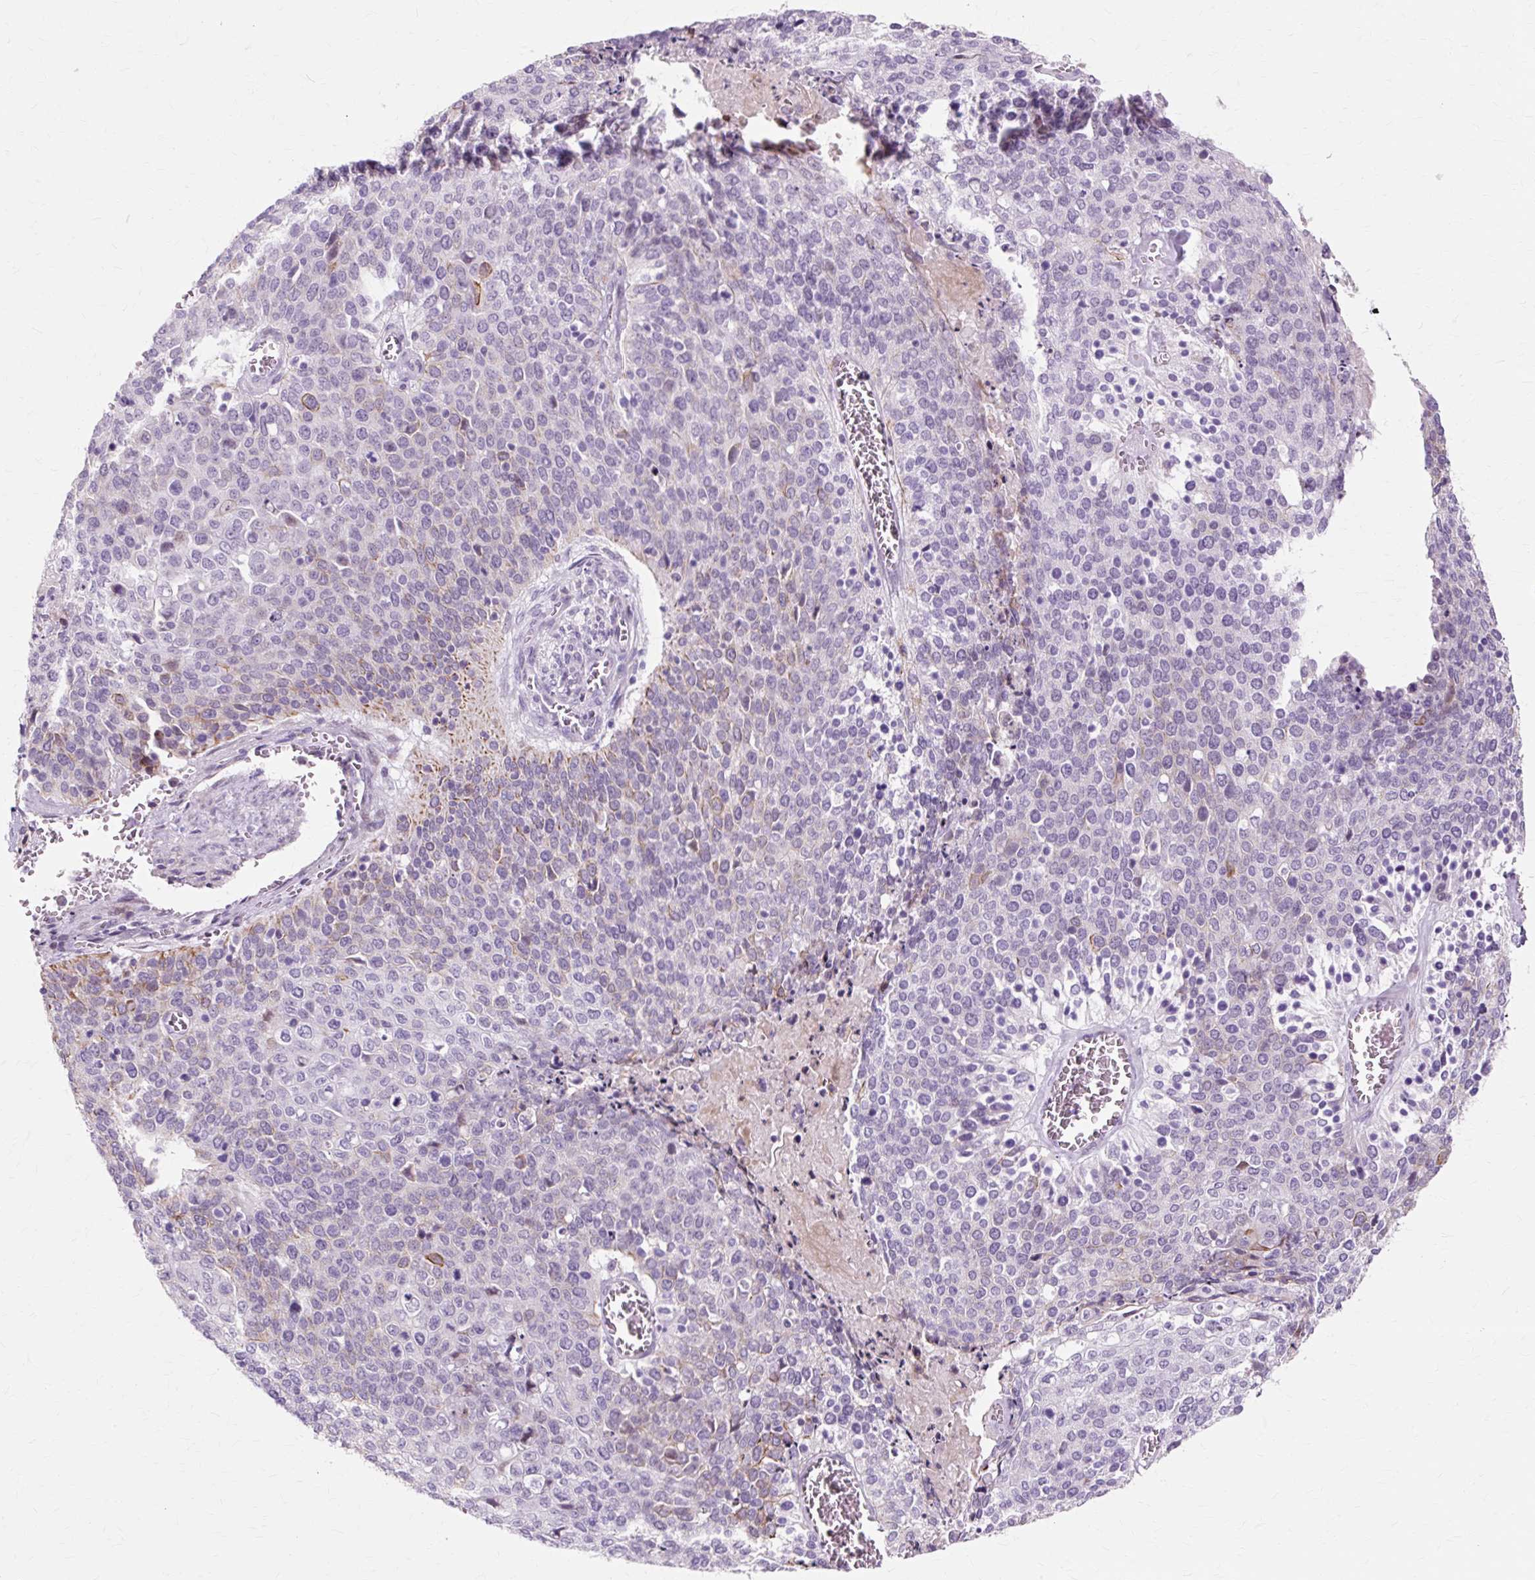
{"staining": {"intensity": "weak", "quantity": "<25%", "location": "cytoplasmic/membranous"}, "tissue": "cervical cancer", "cell_type": "Tumor cells", "image_type": "cancer", "snomed": [{"axis": "morphology", "description": "Squamous cell carcinoma, NOS"}, {"axis": "topography", "description": "Cervix"}], "caption": "Tumor cells show no significant protein positivity in cervical cancer.", "gene": "IRX2", "patient": {"sex": "female", "age": 39}}